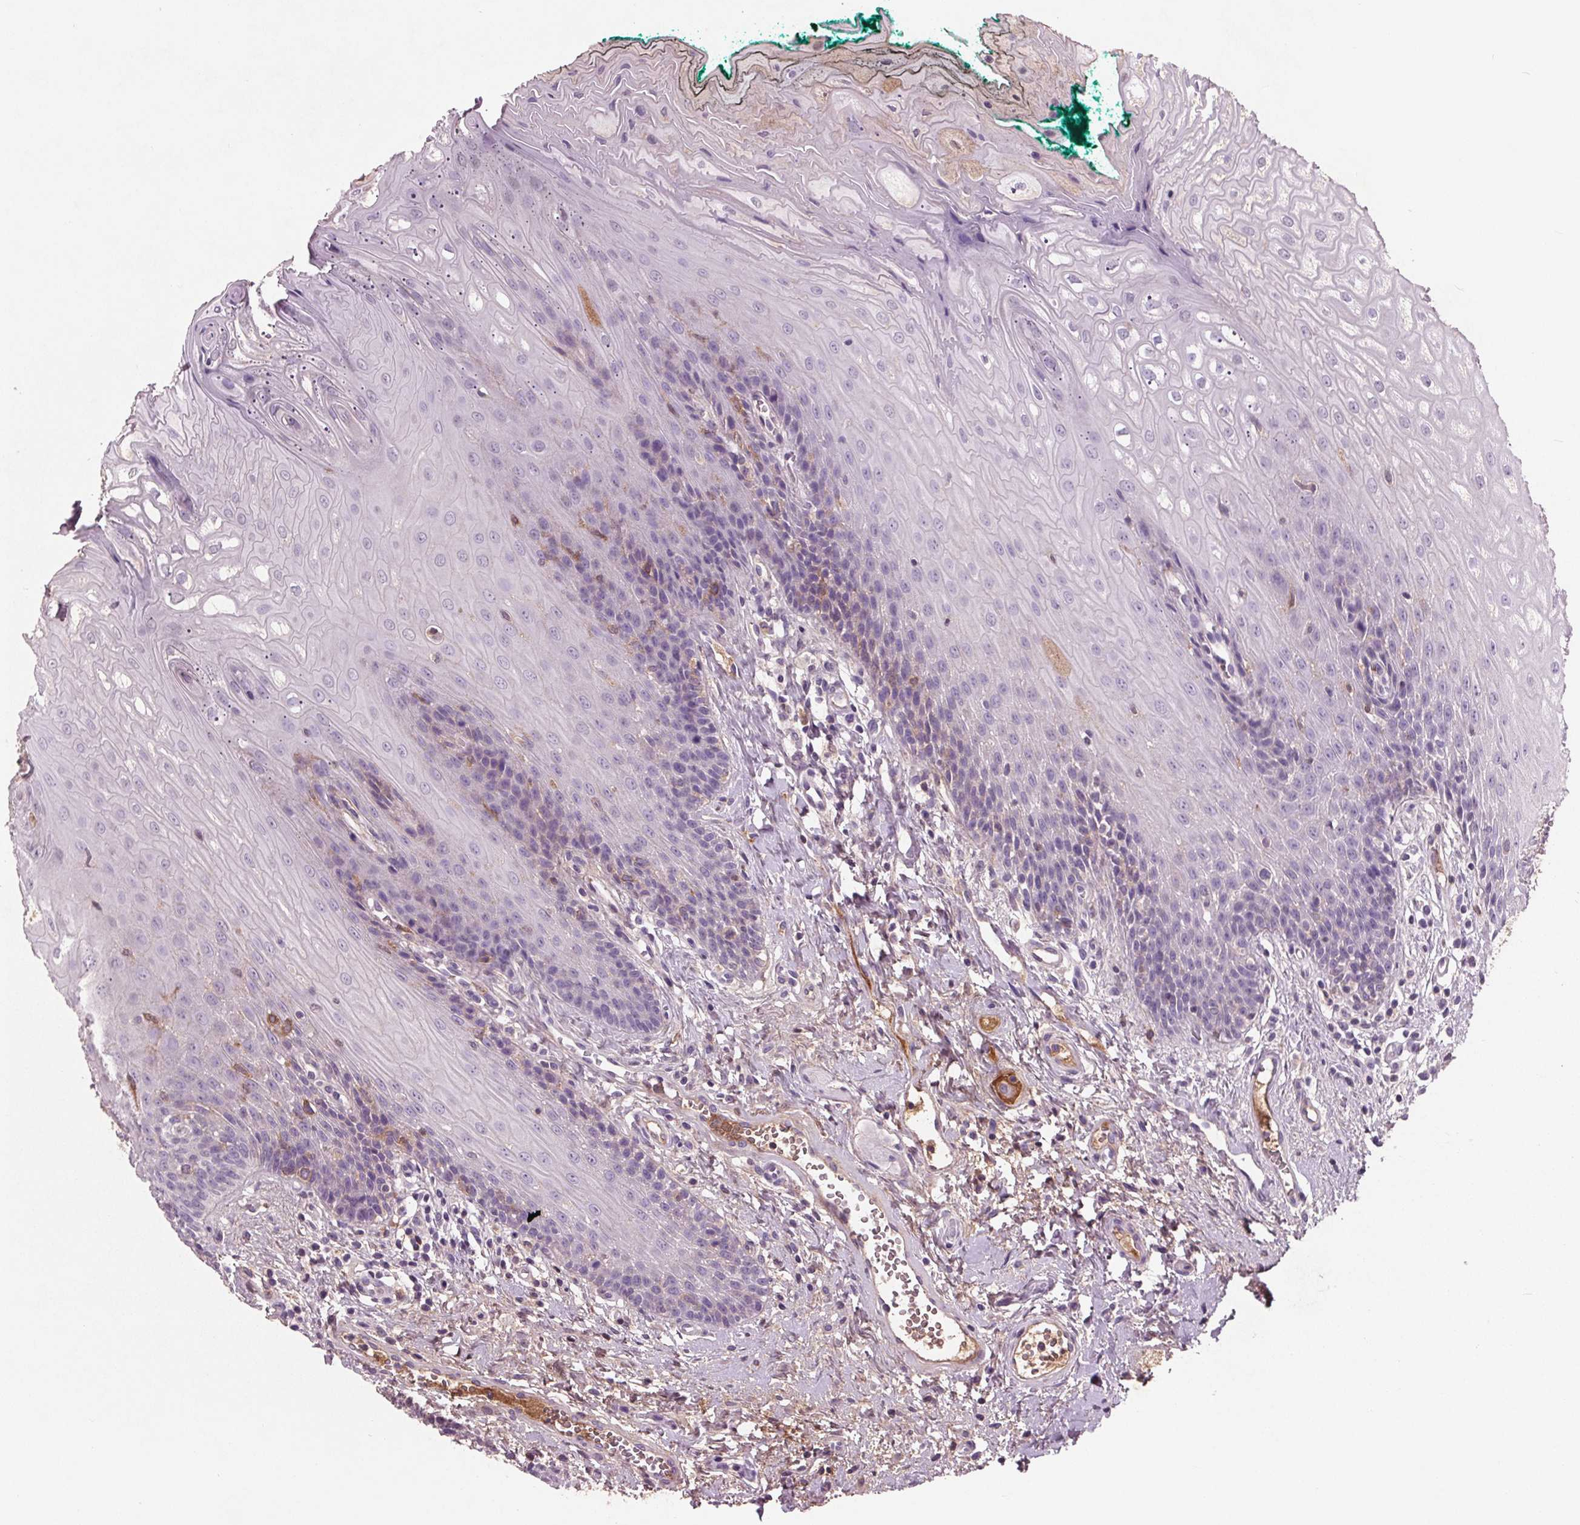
{"staining": {"intensity": "negative", "quantity": "none", "location": "none"}, "tissue": "oral mucosa", "cell_type": "Squamous epithelial cells", "image_type": "normal", "snomed": [{"axis": "morphology", "description": "Normal tissue, NOS"}, {"axis": "topography", "description": "Oral tissue"}], "caption": "This is an IHC histopathology image of normal human oral mucosa. There is no staining in squamous epithelial cells.", "gene": "C6", "patient": {"sex": "female", "age": 68}}